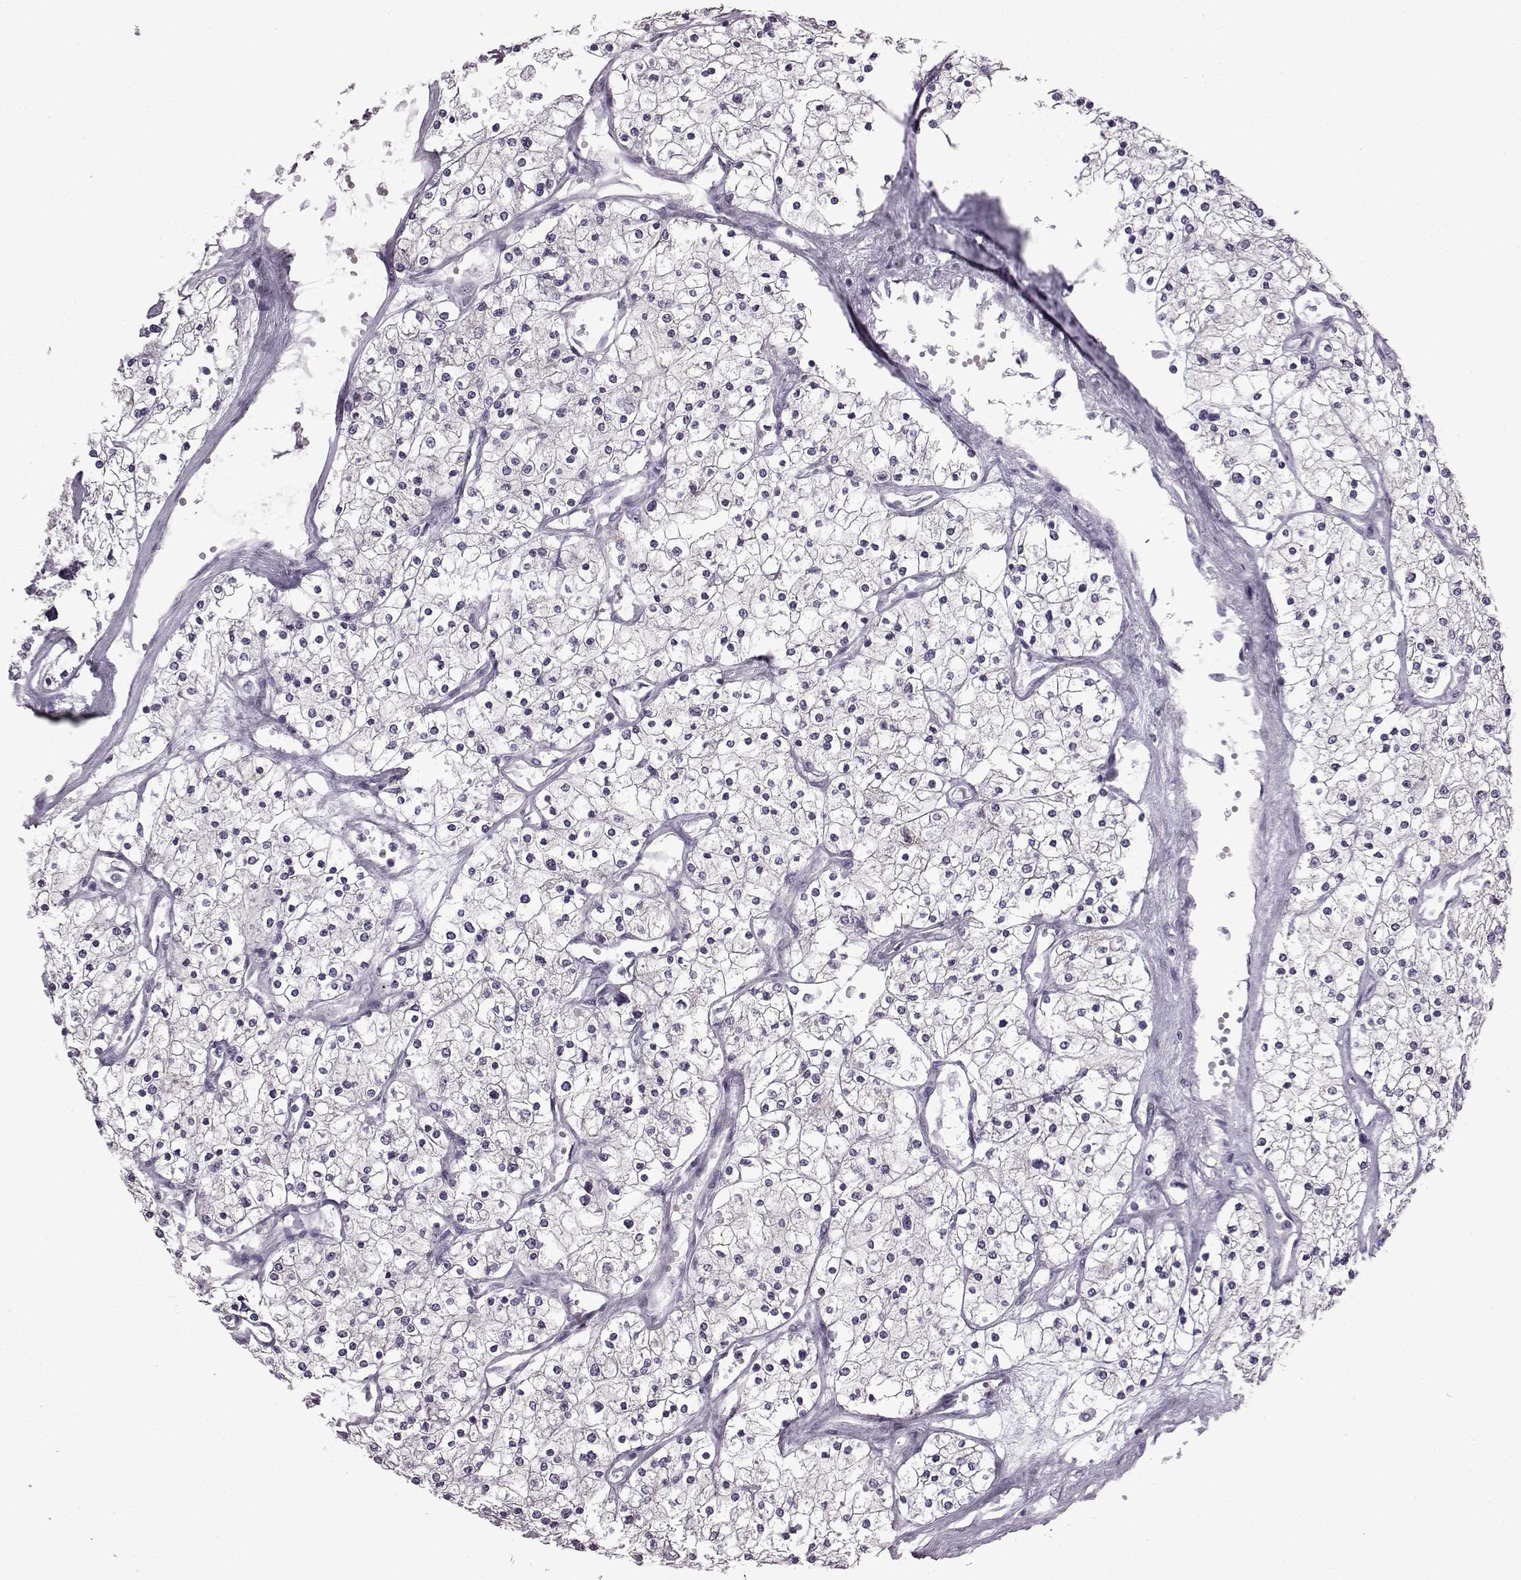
{"staining": {"intensity": "negative", "quantity": "none", "location": "none"}, "tissue": "renal cancer", "cell_type": "Tumor cells", "image_type": "cancer", "snomed": [{"axis": "morphology", "description": "Adenocarcinoma, NOS"}, {"axis": "topography", "description": "Kidney"}], "caption": "The image displays no staining of tumor cells in renal cancer.", "gene": "SLC28A2", "patient": {"sex": "male", "age": 80}}